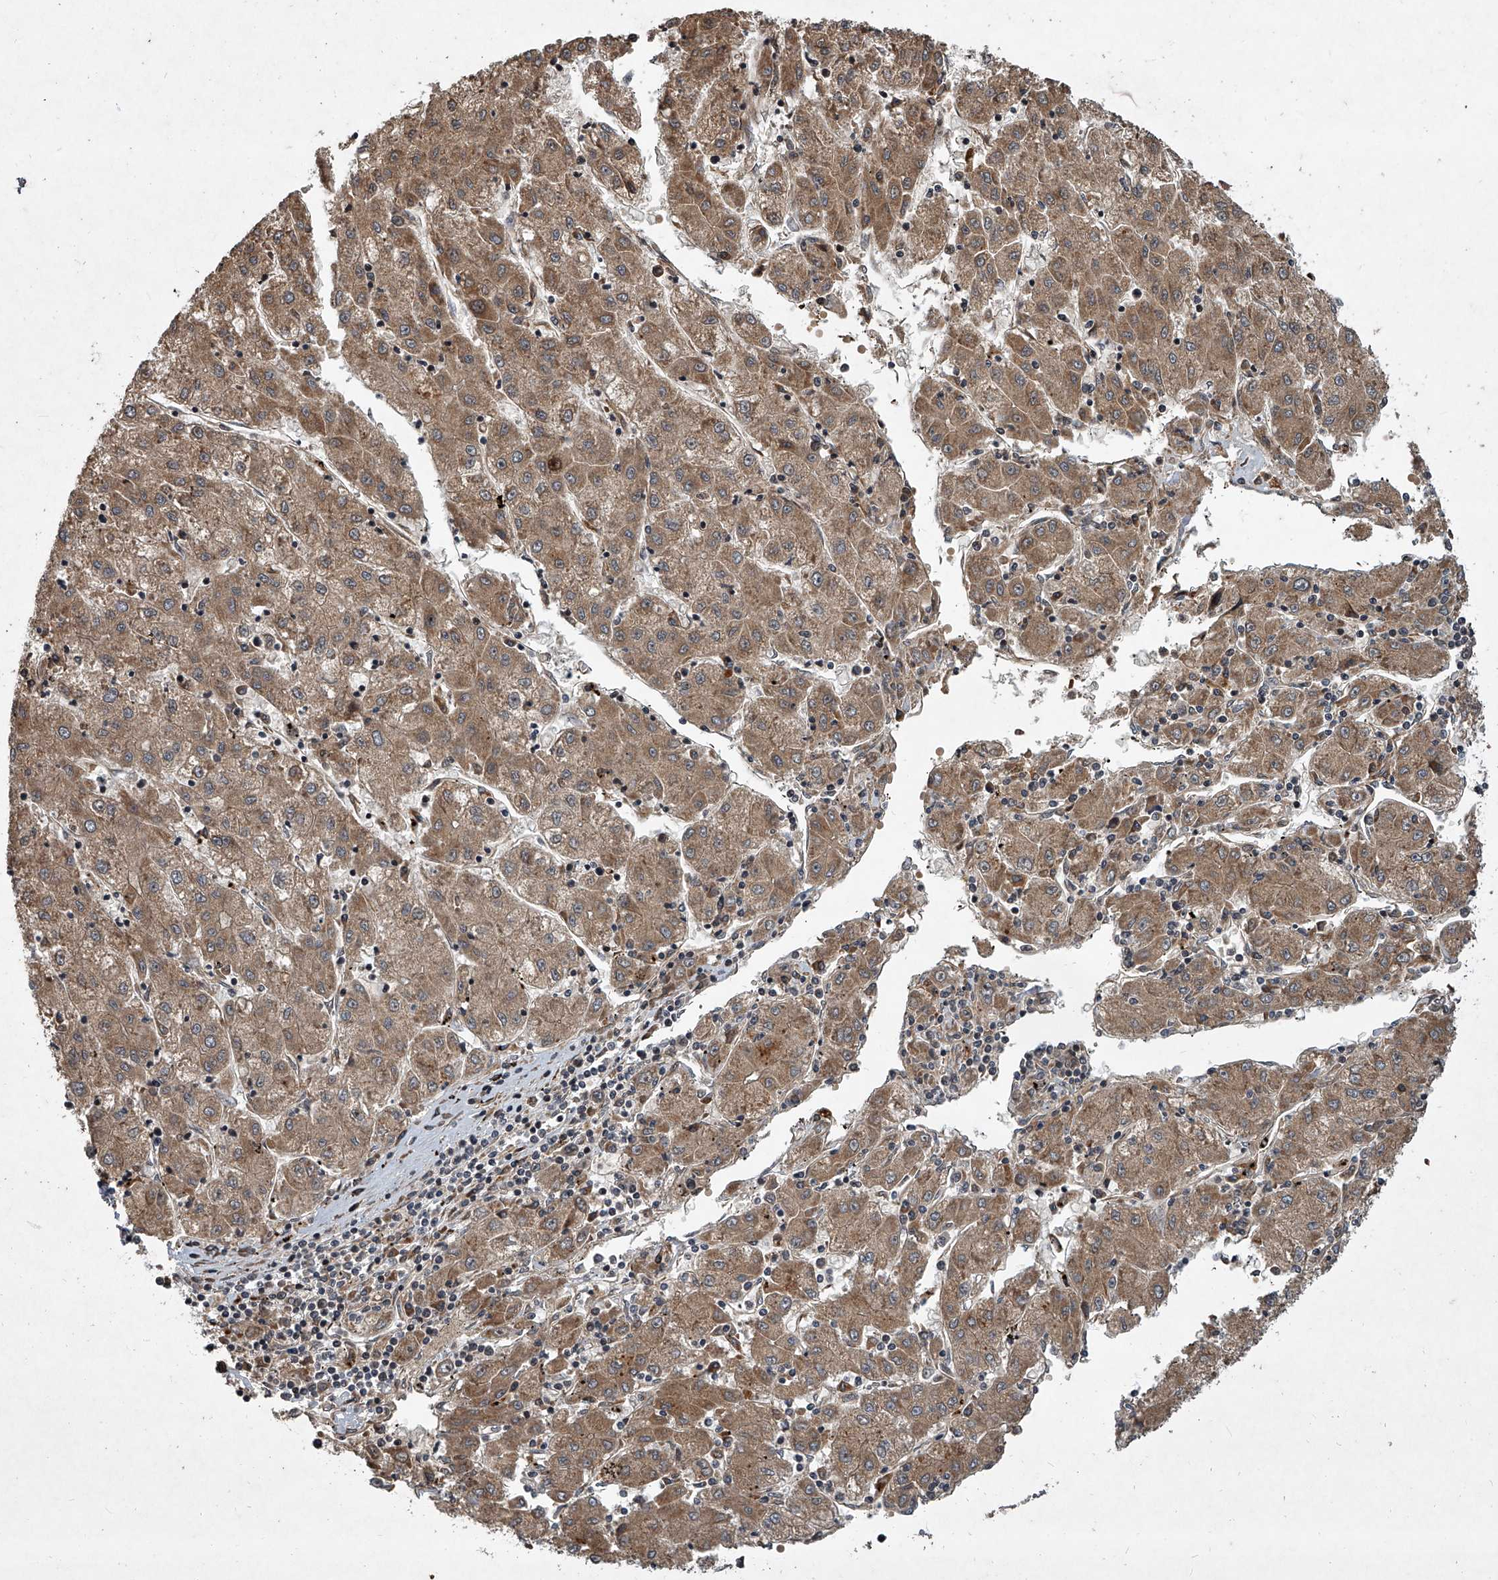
{"staining": {"intensity": "moderate", "quantity": ">75%", "location": "cytoplasmic/membranous"}, "tissue": "liver cancer", "cell_type": "Tumor cells", "image_type": "cancer", "snomed": [{"axis": "morphology", "description": "Carcinoma, Hepatocellular, NOS"}, {"axis": "topography", "description": "Liver"}], "caption": "This histopathology image shows IHC staining of liver hepatocellular carcinoma, with medium moderate cytoplasmic/membranous staining in about >75% of tumor cells.", "gene": "EVA1C", "patient": {"sex": "male", "age": 72}}